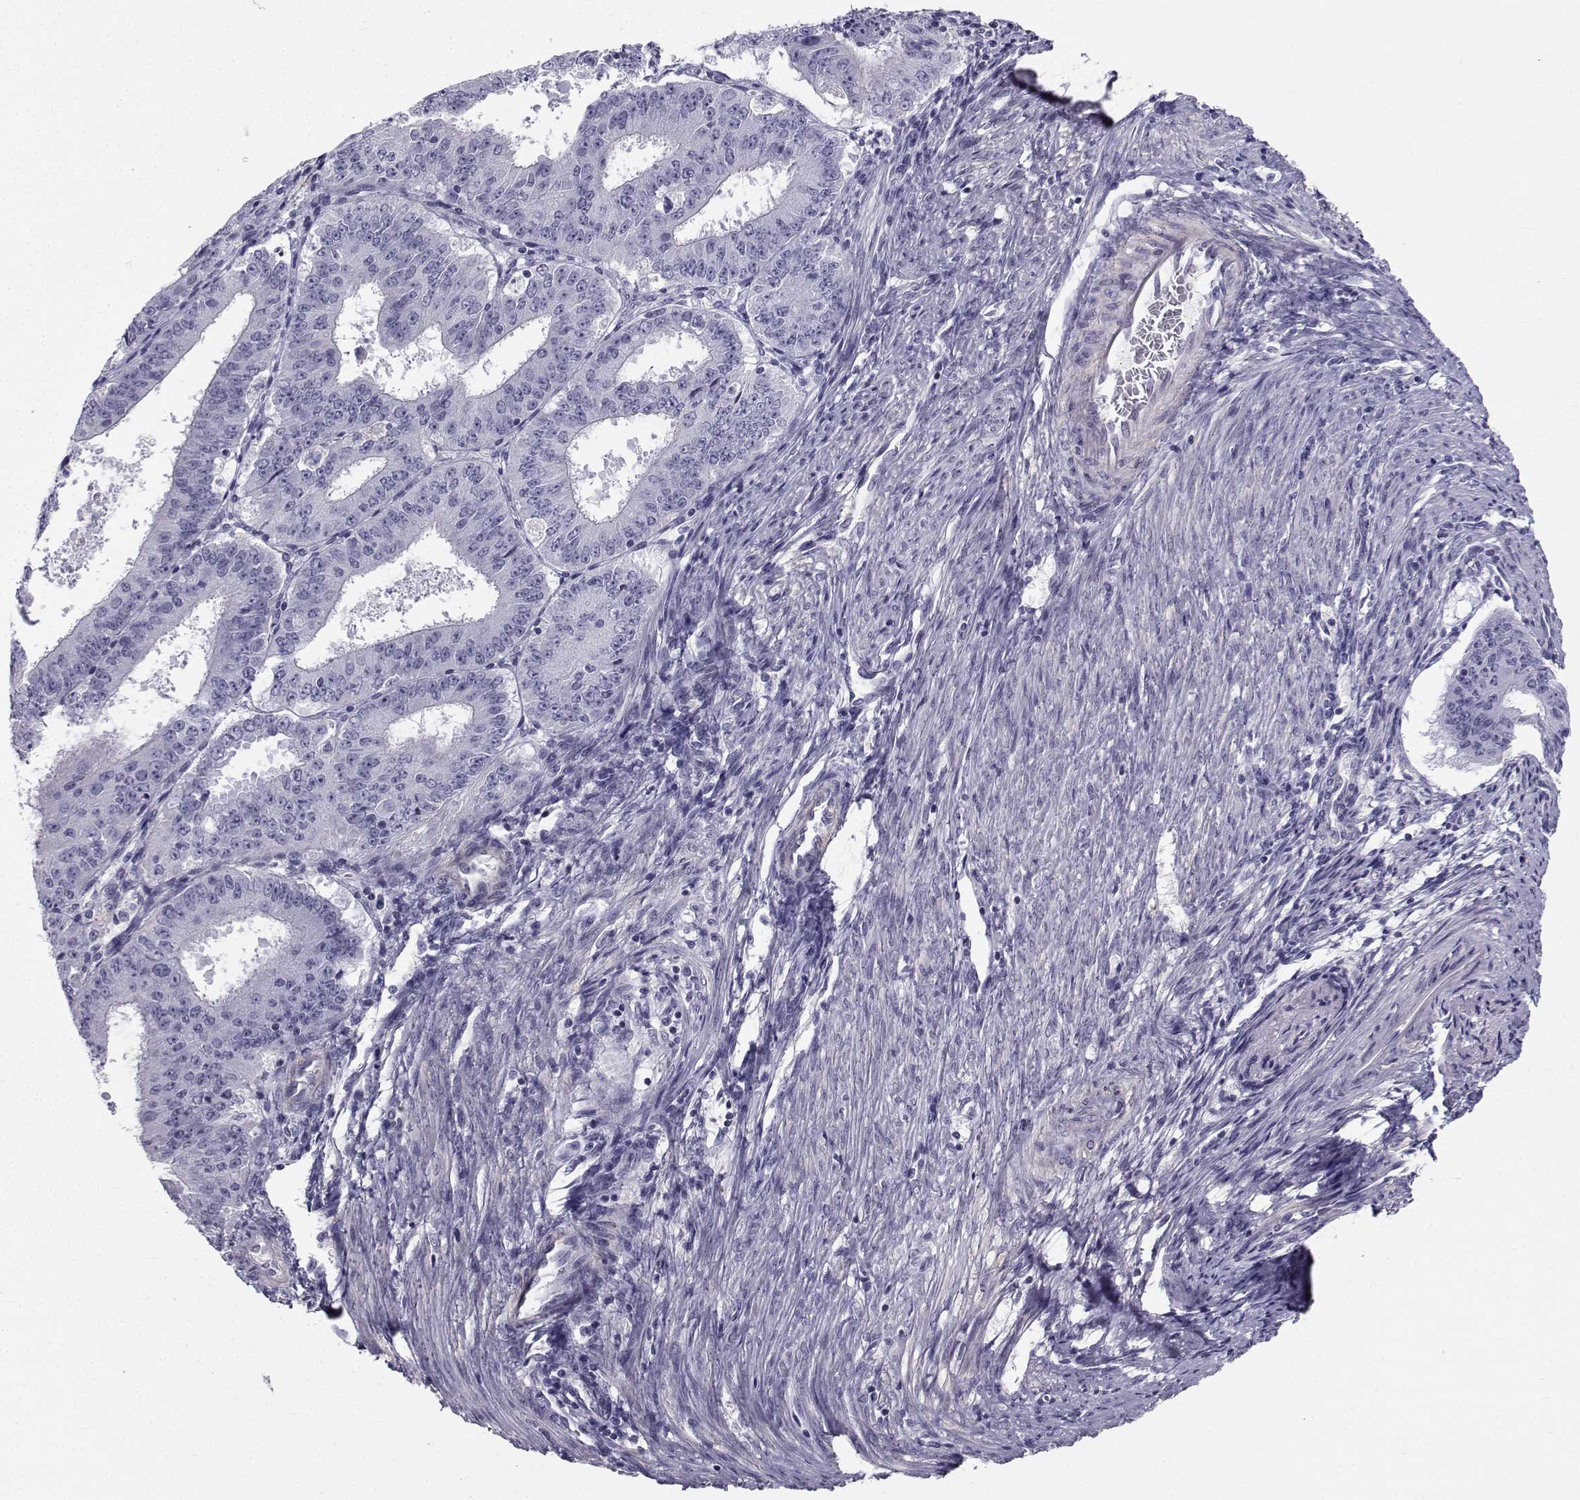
{"staining": {"intensity": "negative", "quantity": "none", "location": "none"}, "tissue": "ovarian cancer", "cell_type": "Tumor cells", "image_type": "cancer", "snomed": [{"axis": "morphology", "description": "Carcinoma, endometroid"}, {"axis": "topography", "description": "Ovary"}], "caption": "Immunohistochemistry micrograph of human endometroid carcinoma (ovarian) stained for a protein (brown), which shows no positivity in tumor cells.", "gene": "SPANXD", "patient": {"sex": "female", "age": 42}}